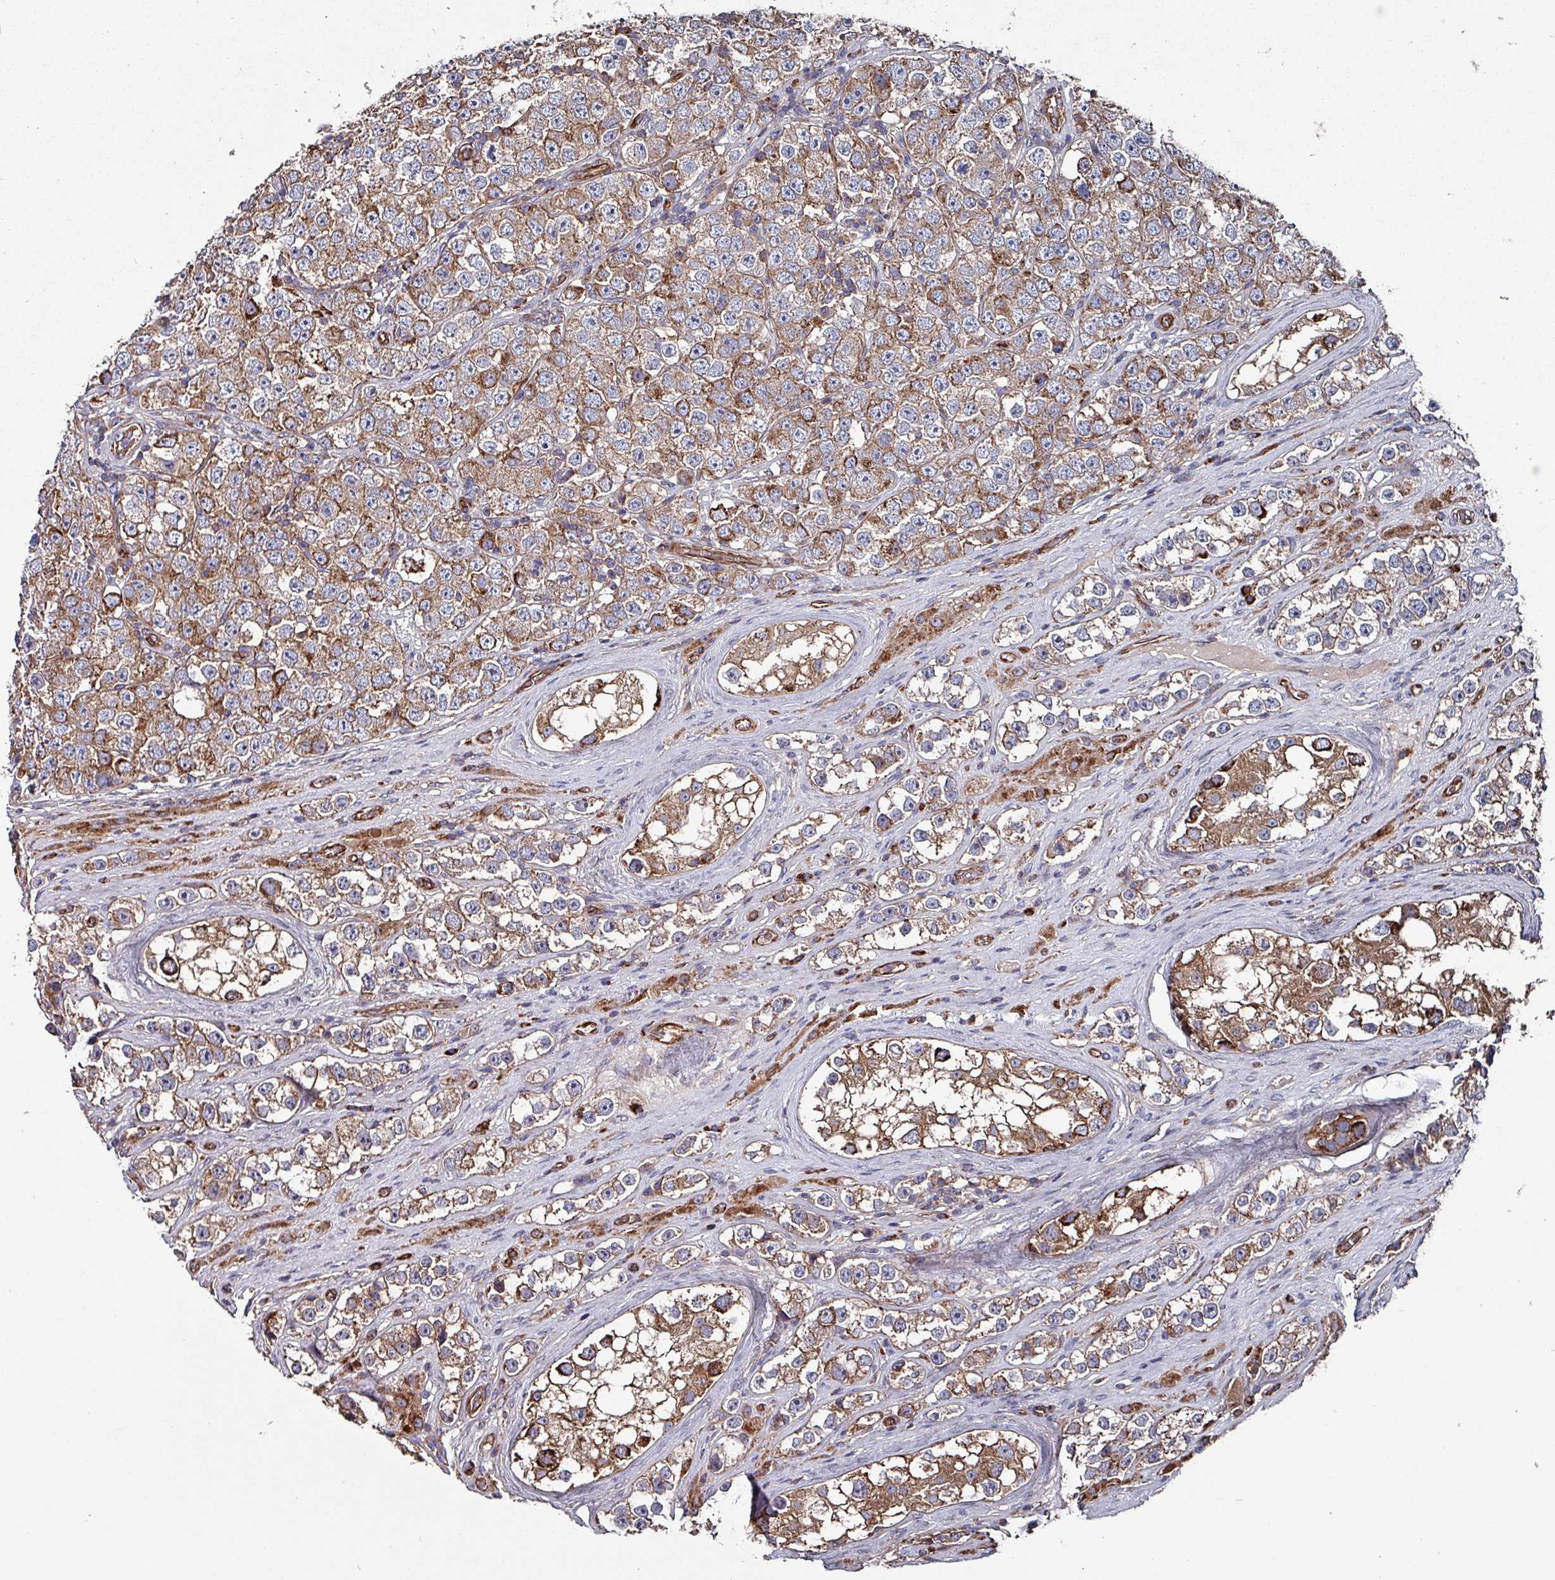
{"staining": {"intensity": "moderate", "quantity": ">75%", "location": "cytoplasmic/membranous"}, "tissue": "testis cancer", "cell_type": "Tumor cells", "image_type": "cancer", "snomed": [{"axis": "morphology", "description": "Seminoma, NOS"}, {"axis": "topography", "description": "Testis"}], "caption": "Immunohistochemical staining of human testis cancer exhibits moderate cytoplasmic/membranous protein expression in approximately >75% of tumor cells.", "gene": "ANO10", "patient": {"sex": "male", "age": 28}}